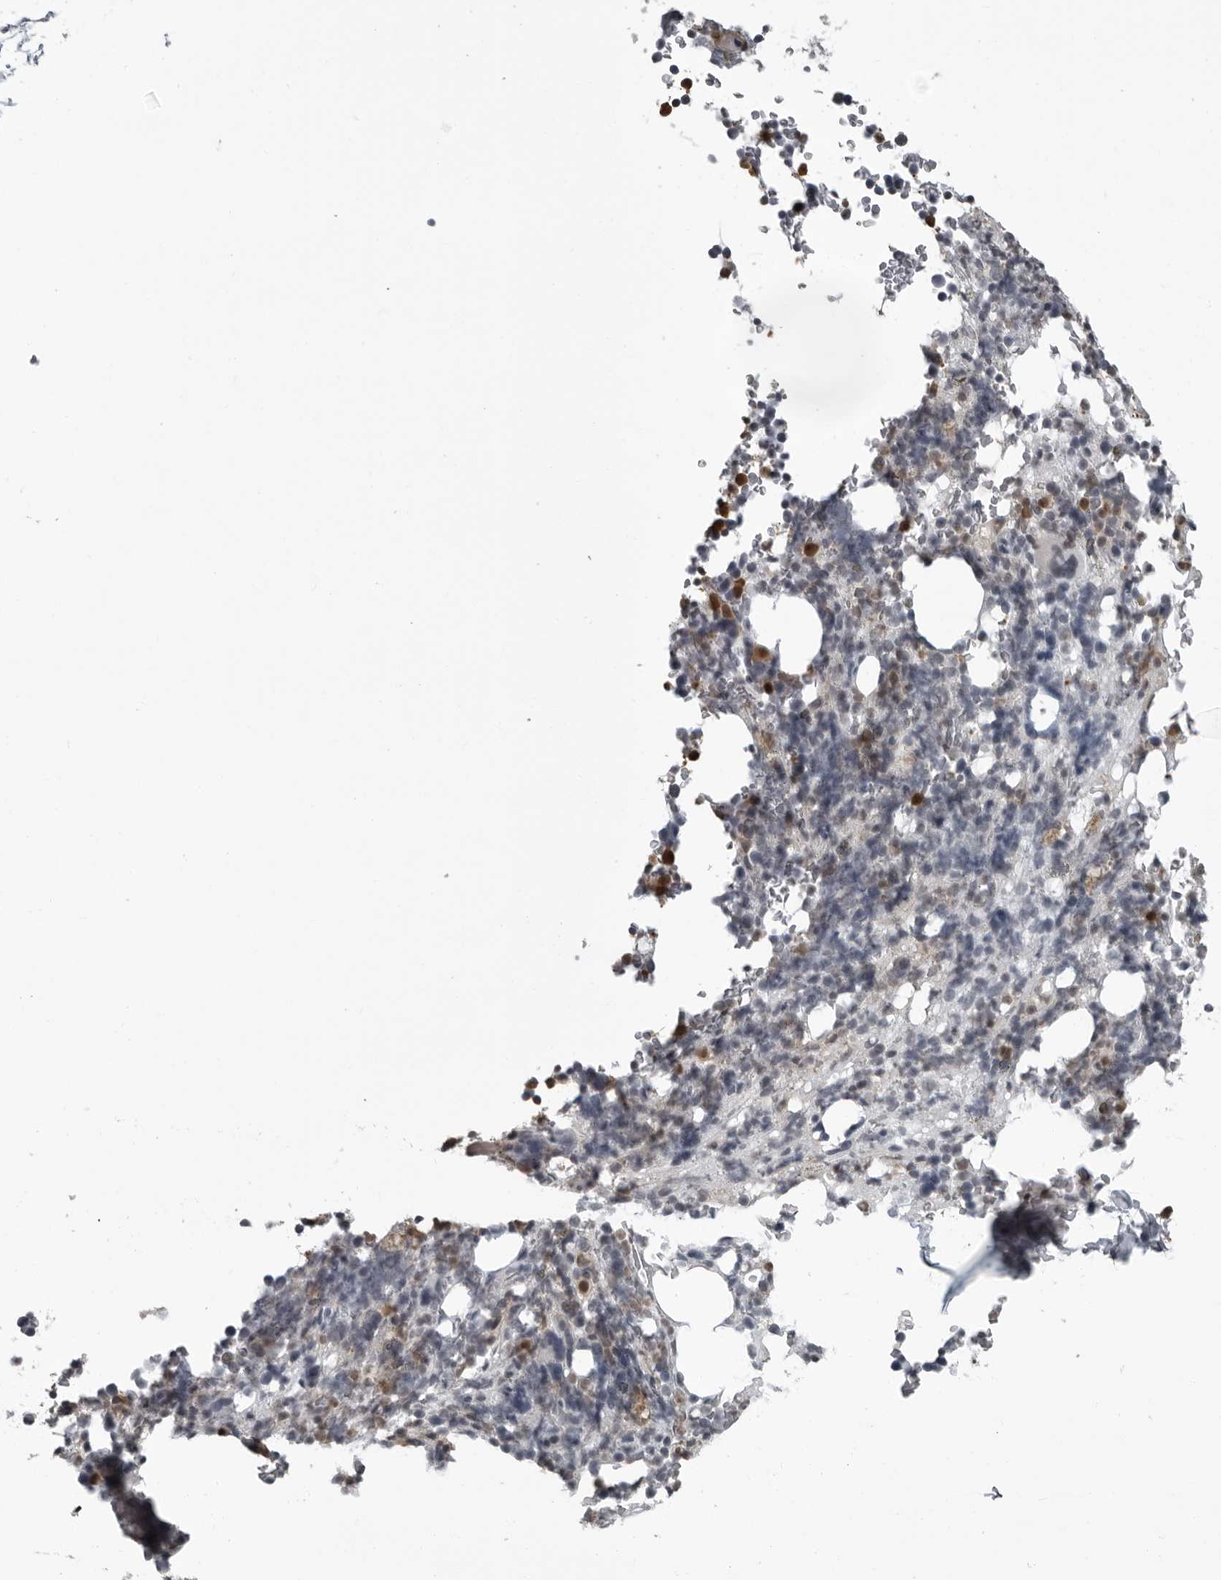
{"staining": {"intensity": "strong", "quantity": "<25%", "location": "cytoplasmic/membranous,nuclear"}, "tissue": "bone marrow", "cell_type": "Hematopoietic cells", "image_type": "normal", "snomed": [{"axis": "morphology", "description": "Normal tissue, NOS"}, {"axis": "topography", "description": "Bone marrow"}], "caption": "This is a photomicrograph of immunohistochemistry (IHC) staining of benign bone marrow, which shows strong positivity in the cytoplasmic/membranous,nuclear of hematopoietic cells.", "gene": "RTCA", "patient": {"sex": "male", "age": 58}}